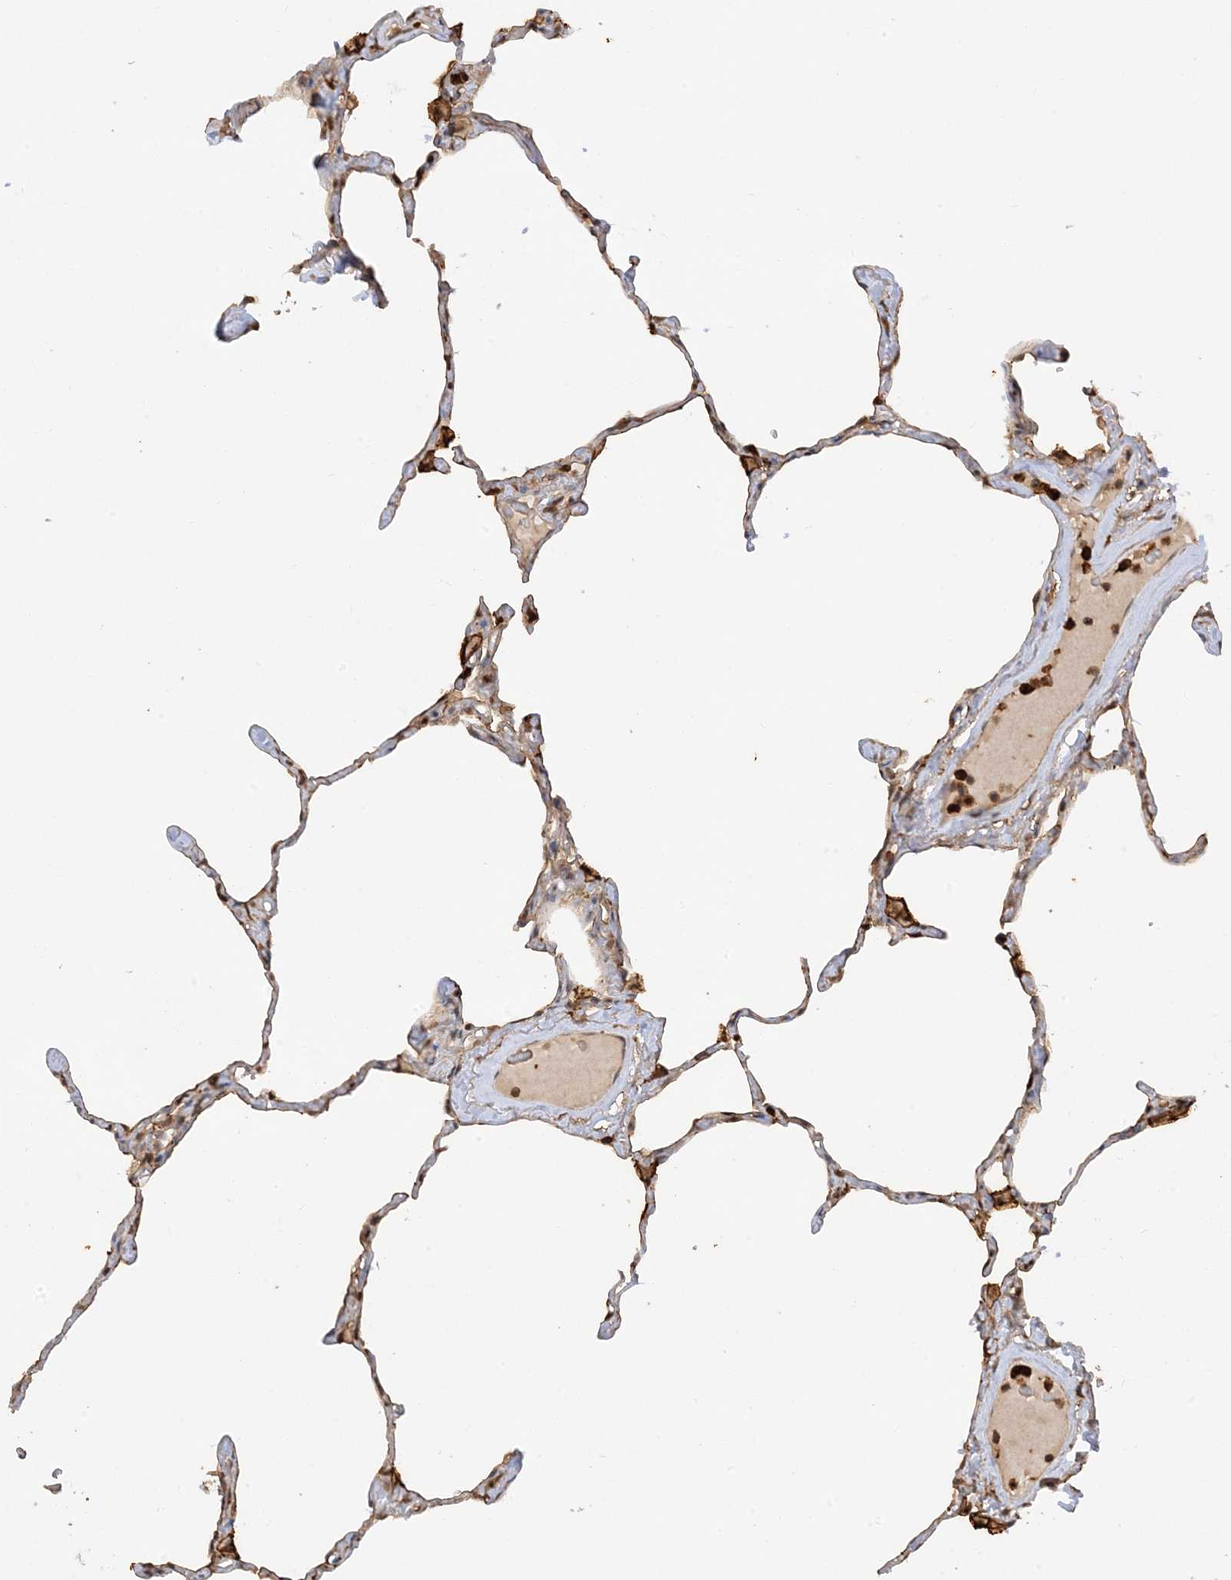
{"staining": {"intensity": "moderate", "quantity": "<25%", "location": "cytoplasmic/membranous,nuclear"}, "tissue": "lung", "cell_type": "Alveolar cells", "image_type": "normal", "snomed": [{"axis": "morphology", "description": "Normal tissue, NOS"}, {"axis": "topography", "description": "Lung"}], "caption": "Alveolar cells display low levels of moderate cytoplasmic/membranous,nuclear positivity in approximately <25% of cells in normal lung.", "gene": "PHACTR2", "patient": {"sex": "male", "age": 65}}